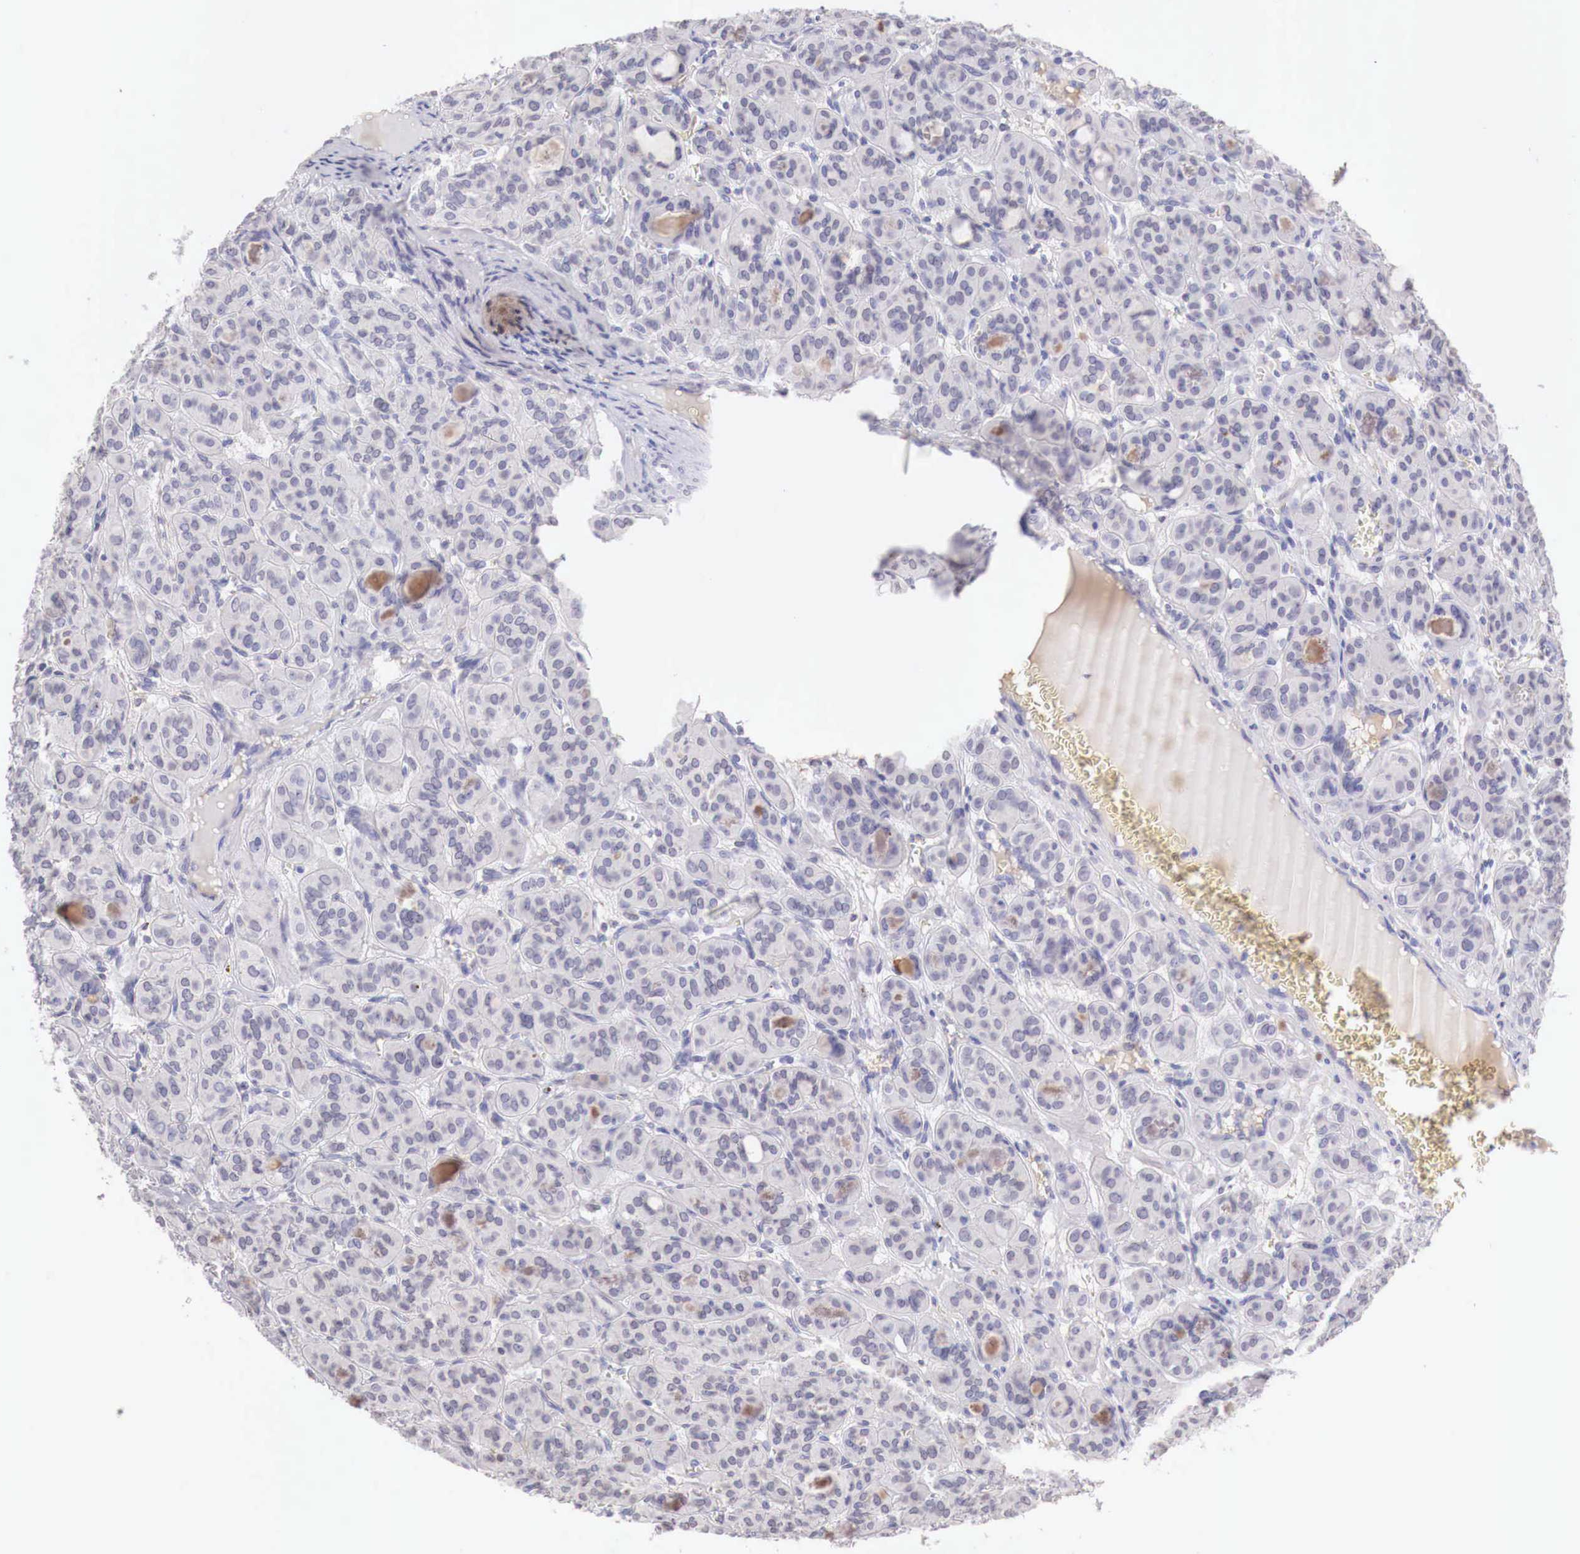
{"staining": {"intensity": "negative", "quantity": "none", "location": "none"}, "tissue": "thyroid cancer", "cell_type": "Tumor cells", "image_type": "cancer", "snomed": [{"axis": "morphology", "description": "Follicular adenoma carcinoma, NOS"}, {"axis": "topography", "description": "Thyroid gland"}], "caption": "Photomicrograph shows no protein expression in tumor cells of thyroid follicular adenoma carcinoma tissue.", "gene": "XPNPEP2", "patient": {"sex": "female", "age": 71}}